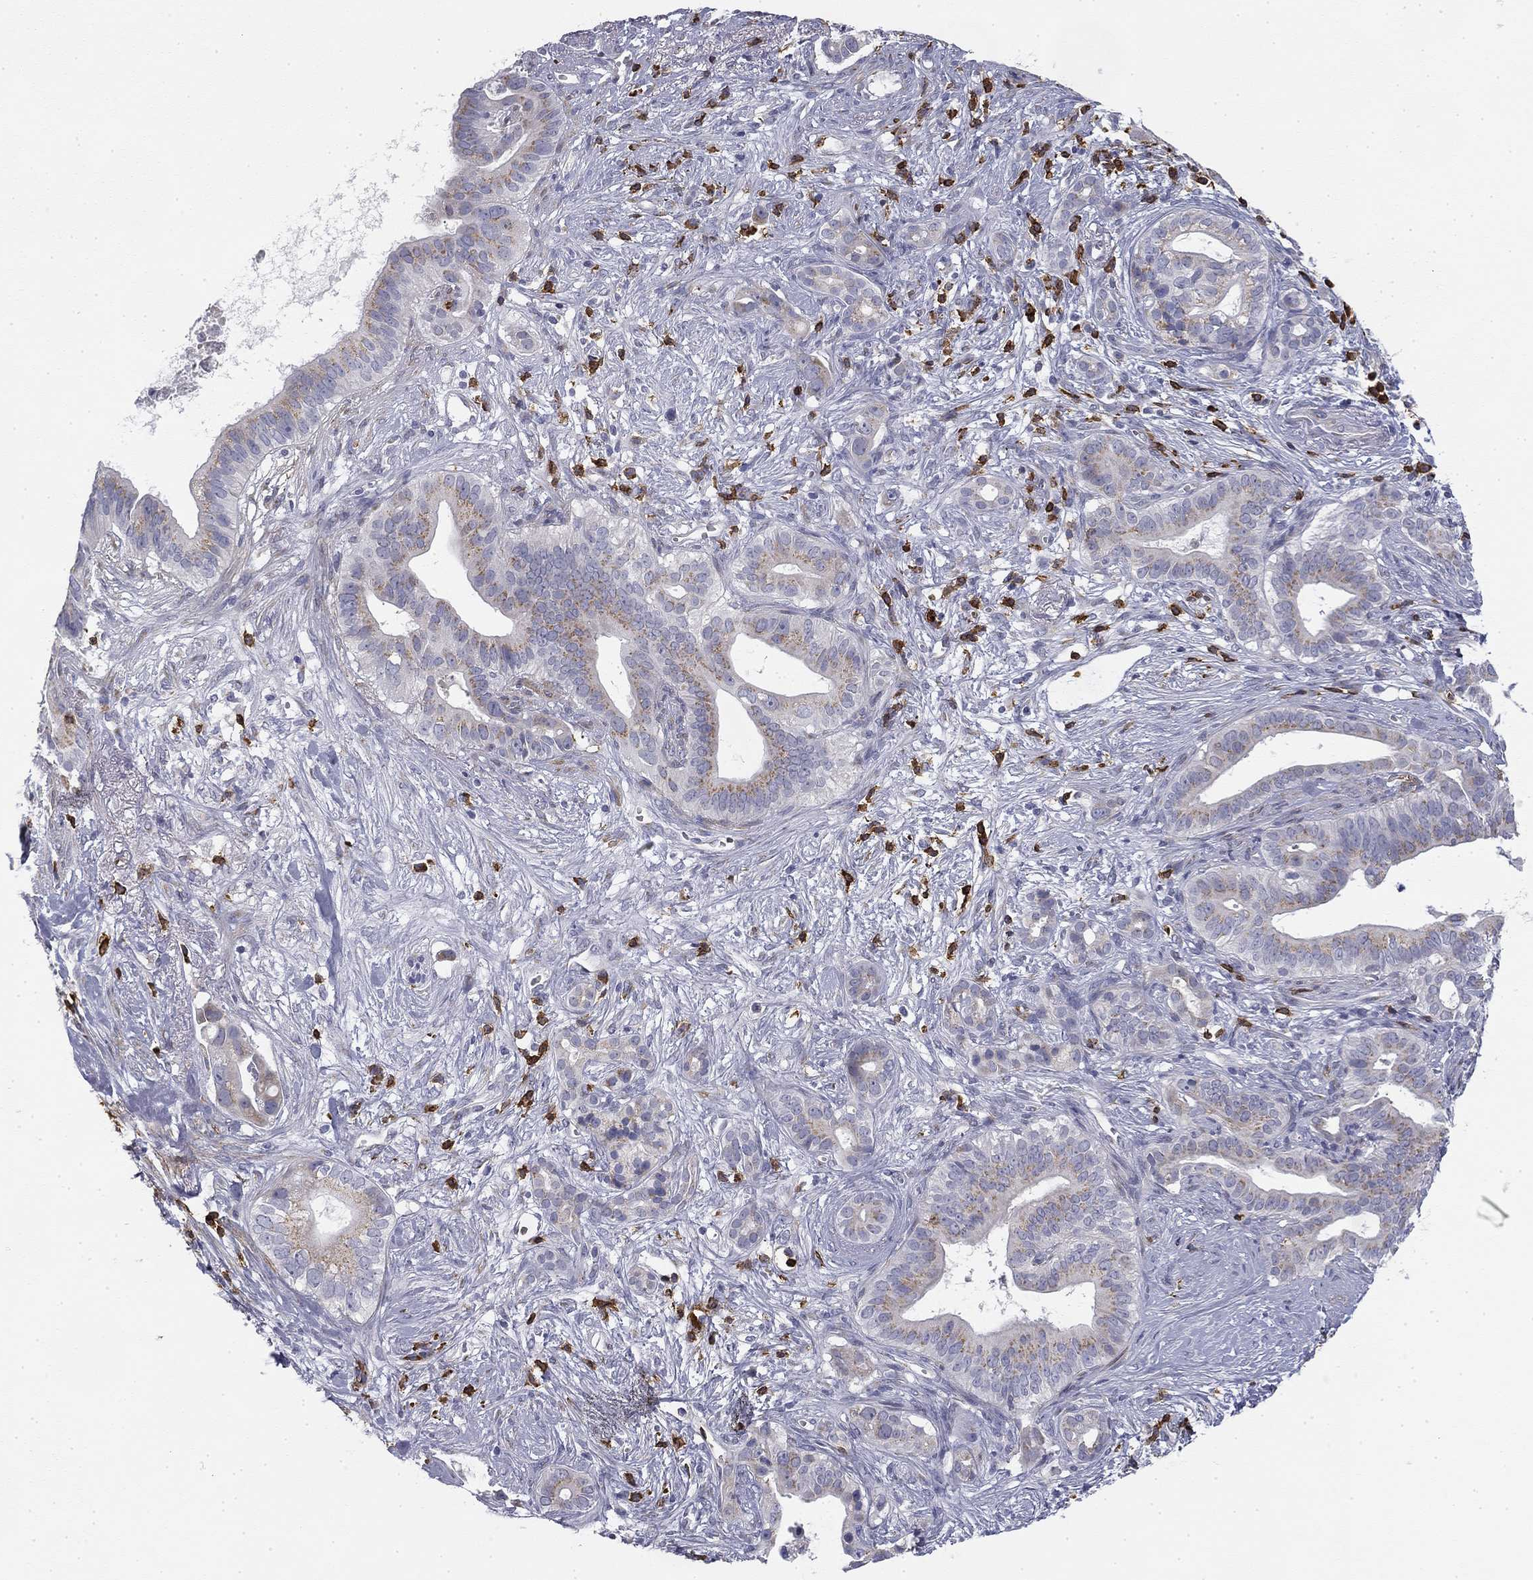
{"staining": {"intensity": "weak", "quantity": "<25%", "location": "cytoplasmic/membranous"}, "tissue": "pancreatic cancer", "cell_type": "Tumor cells", "image_type": "cancer", "snomed": [{"axis": "morphology", "description": "Adenocarcinoma, NOS"}, {"axis": "topography", "description": "Pancreas"}], "caption": "There is no significant staining in tumor cells of adenocarcinoma (pancreatic).", "gene": "TRAT1", "patient": {"sex": "male", "age": 61}}